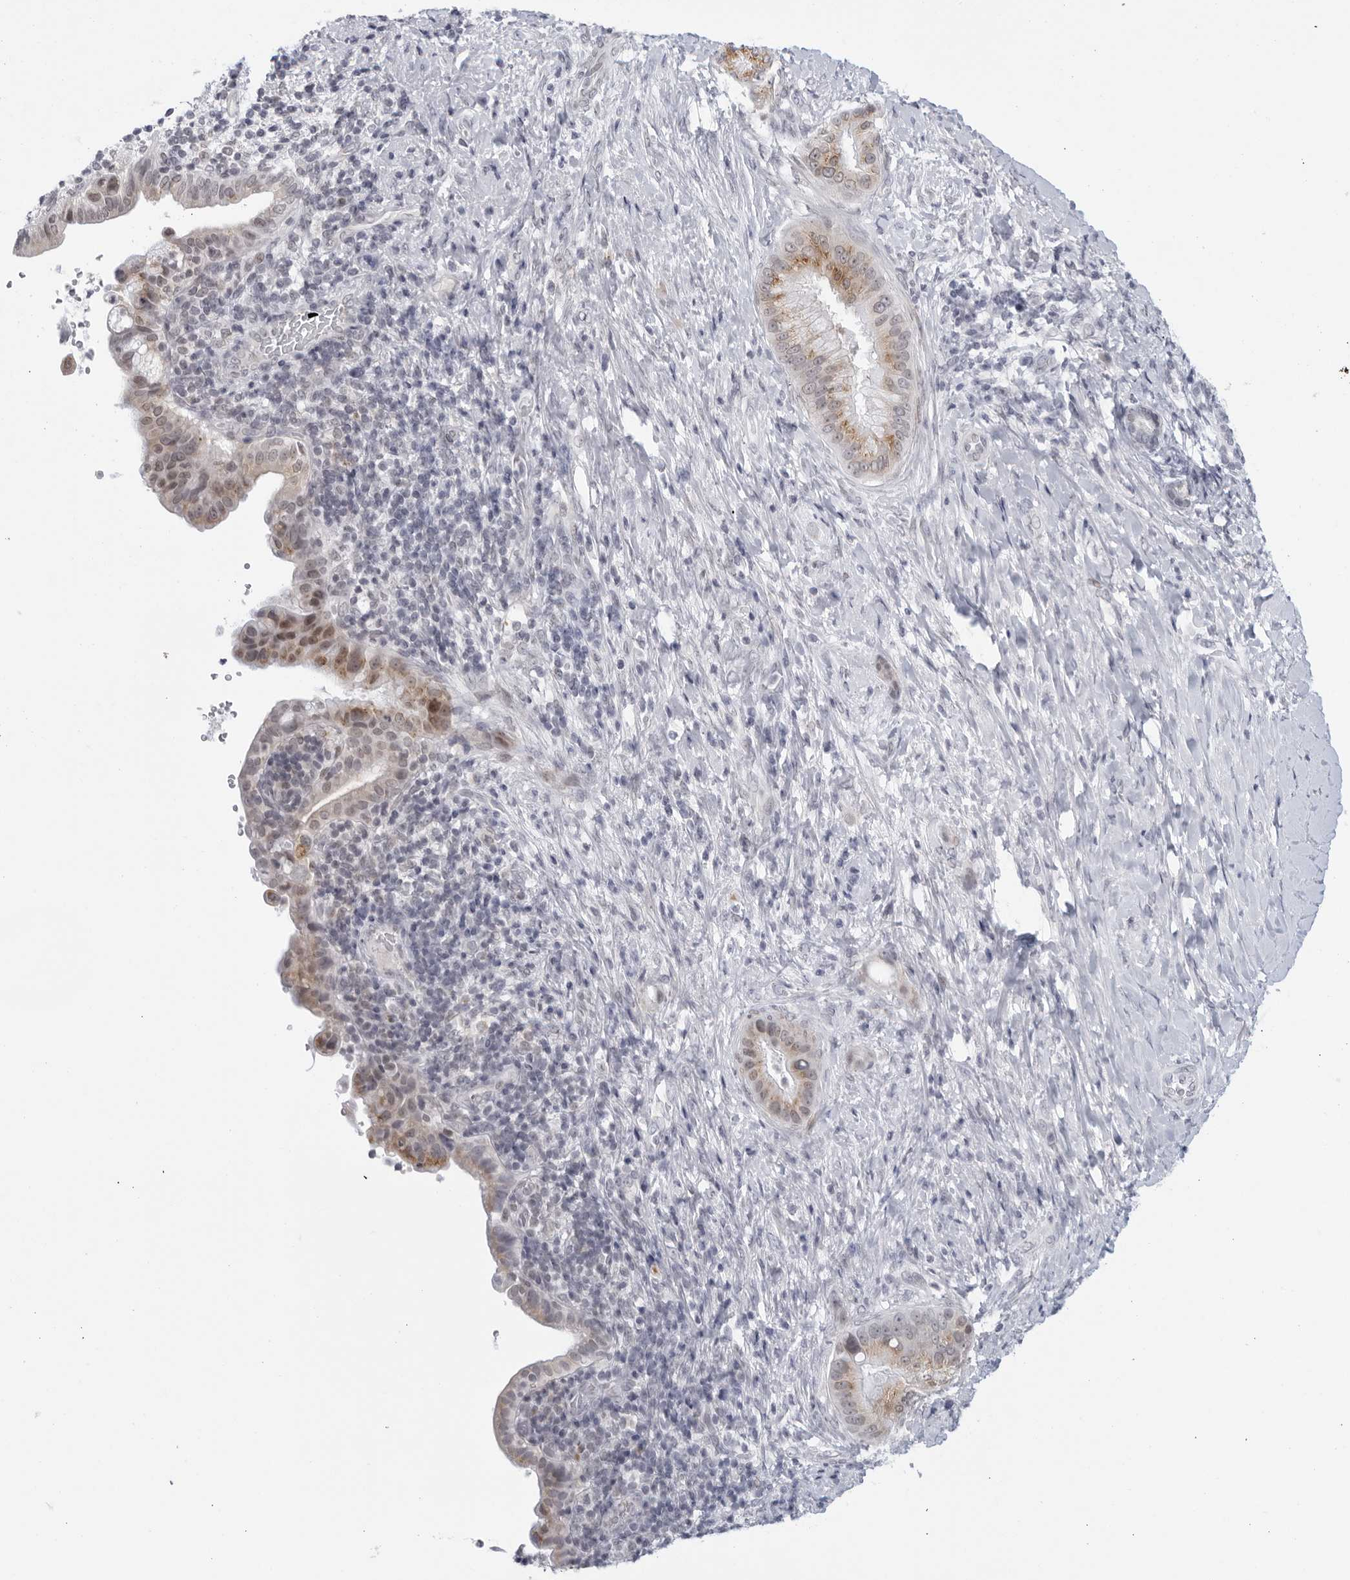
{"staining": {"intensity": "moderate", "quantity": "25%-75%", "location": "cytoplasmic/membranous"}, "tissue": "liver cancer", "cell_type": "Tumor cells", "image_type": "cancer", "snomed": [{"axis": "morphology", "description": "Cholangiocarcinoma"}, {"axis": "topography", "description": "Liver"}], "caption": "Immunohistochemistry (IHC) photomicrograph of human liver cancer stained for a protein (brown), which exhibits medium levels of moderate cytoplasmic/membranous positivity in about 25%-75% of tumor cells.", "gene": "WDTC1", "patient": {"sex": "female", "age": 54}}